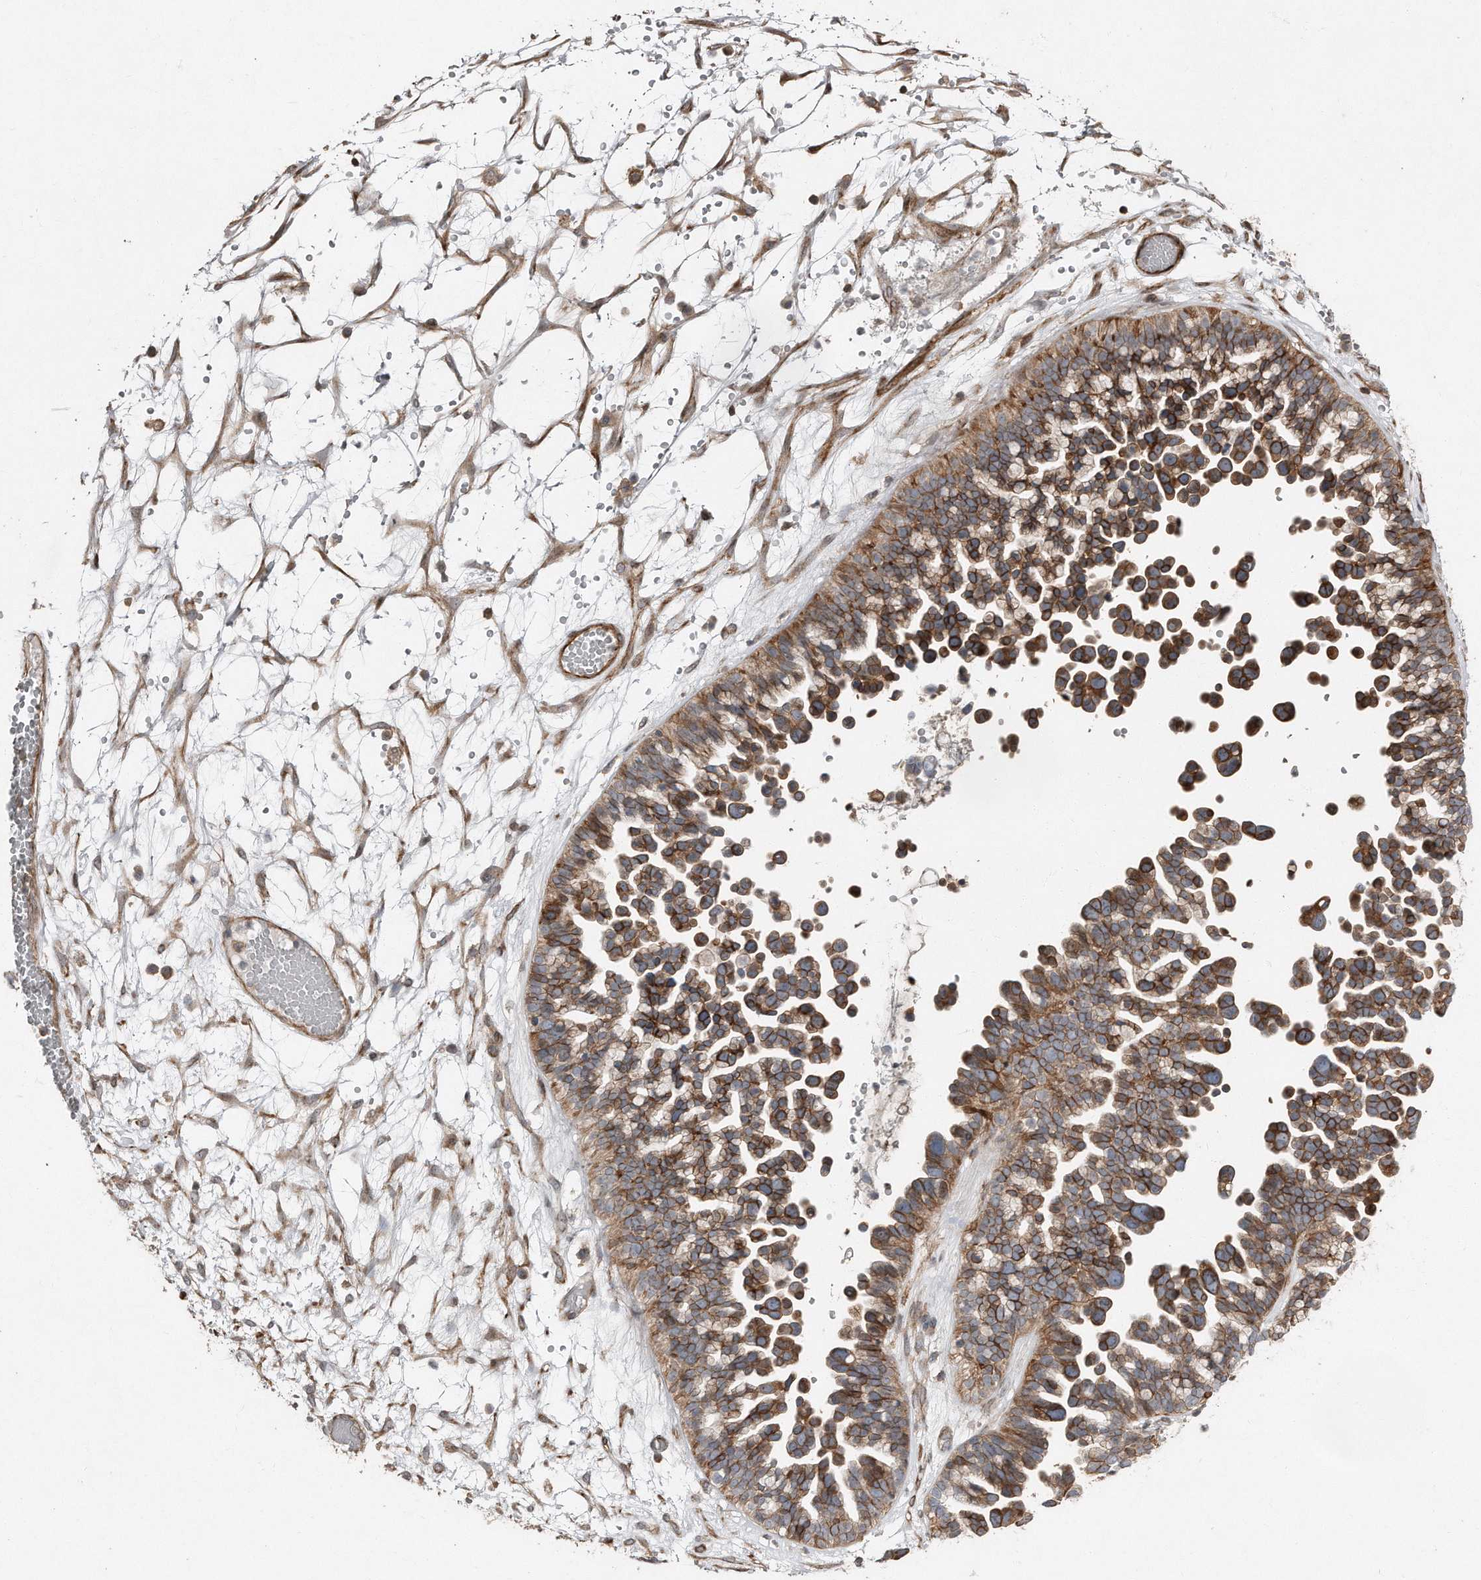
{"staining": {"intensity": "moderate", "quantity": ">75%", "location": "cytoplasmic/membranous"}, "tissue": "ovarian cancer", "cell_type": "Tumor cells", "image_type": "cancer", "snomed": [{"axis": "morphology", "description": "Cystadenocarcinoma, serous, NOS"}, {"axis": "topography", "description": "Ovary"}], "caption": "Ovarian serous cystadenocarcinoma stained with DAB immunohistochemistry exhibits medium levels of moderate cytoplasmic/membranous staining in about >75% of tumor cells.", "gene": "SNAP47", "patient": {"sex": "female", "age": 56}}